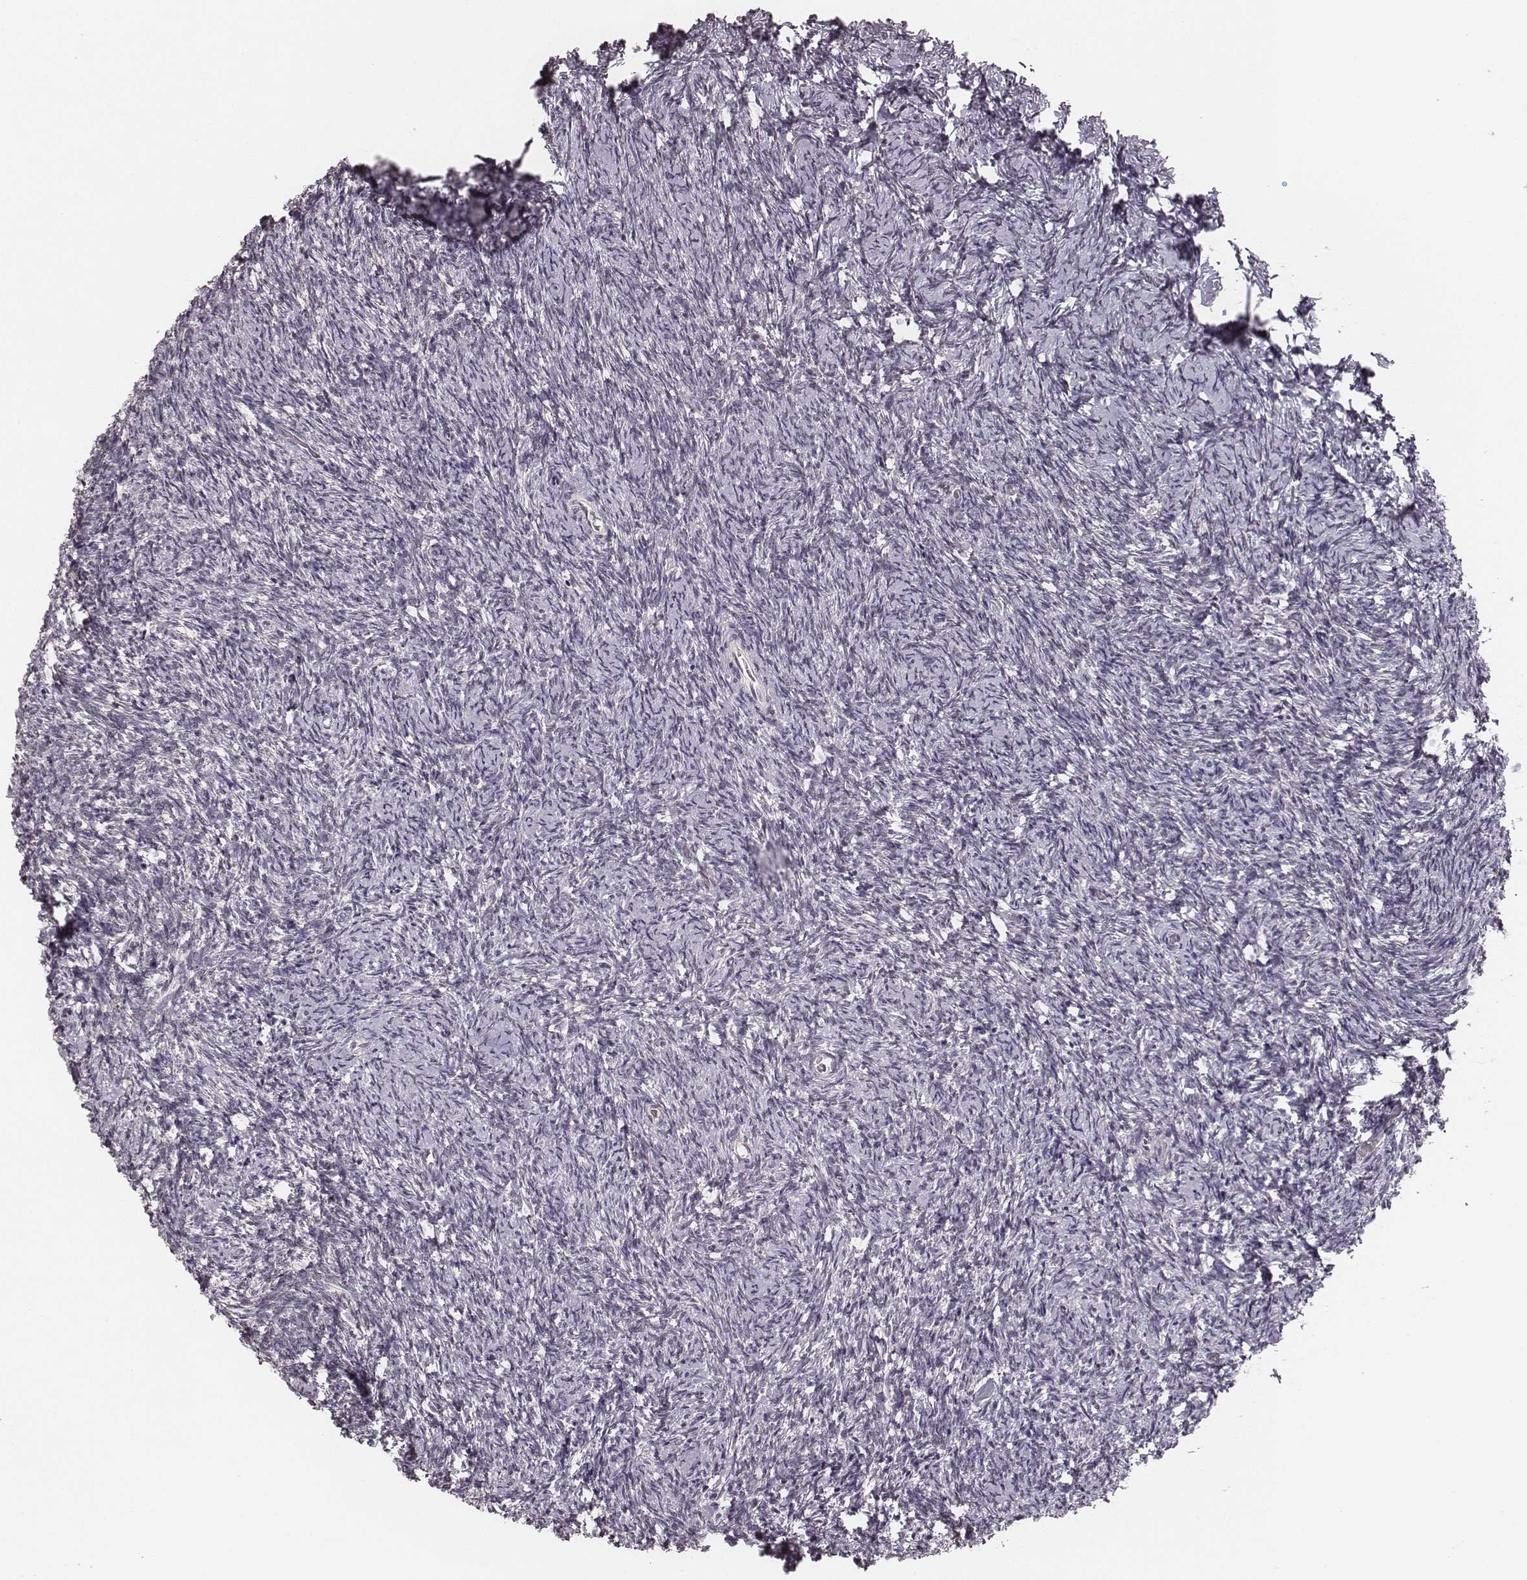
{"staining": {"intensity": "negative", "quantity": "none", "location": "none"}, "tissue": "ovary", "cell_type": "Ovarian stroma cells", "image_type": "normal", "snomed": [{"axis": "morphology", "description": "Normal tissue, NOS"}, {"axis": "topography", "description": "Ovary"}], "caption": "High power microscopy image of an immunohistochemistry micrograph of unremarkable ovary, revealing no significant positivity in ovarian stroma cells.", "gene": "LY6K", "patient": {"sex": "female", "age": 39}}